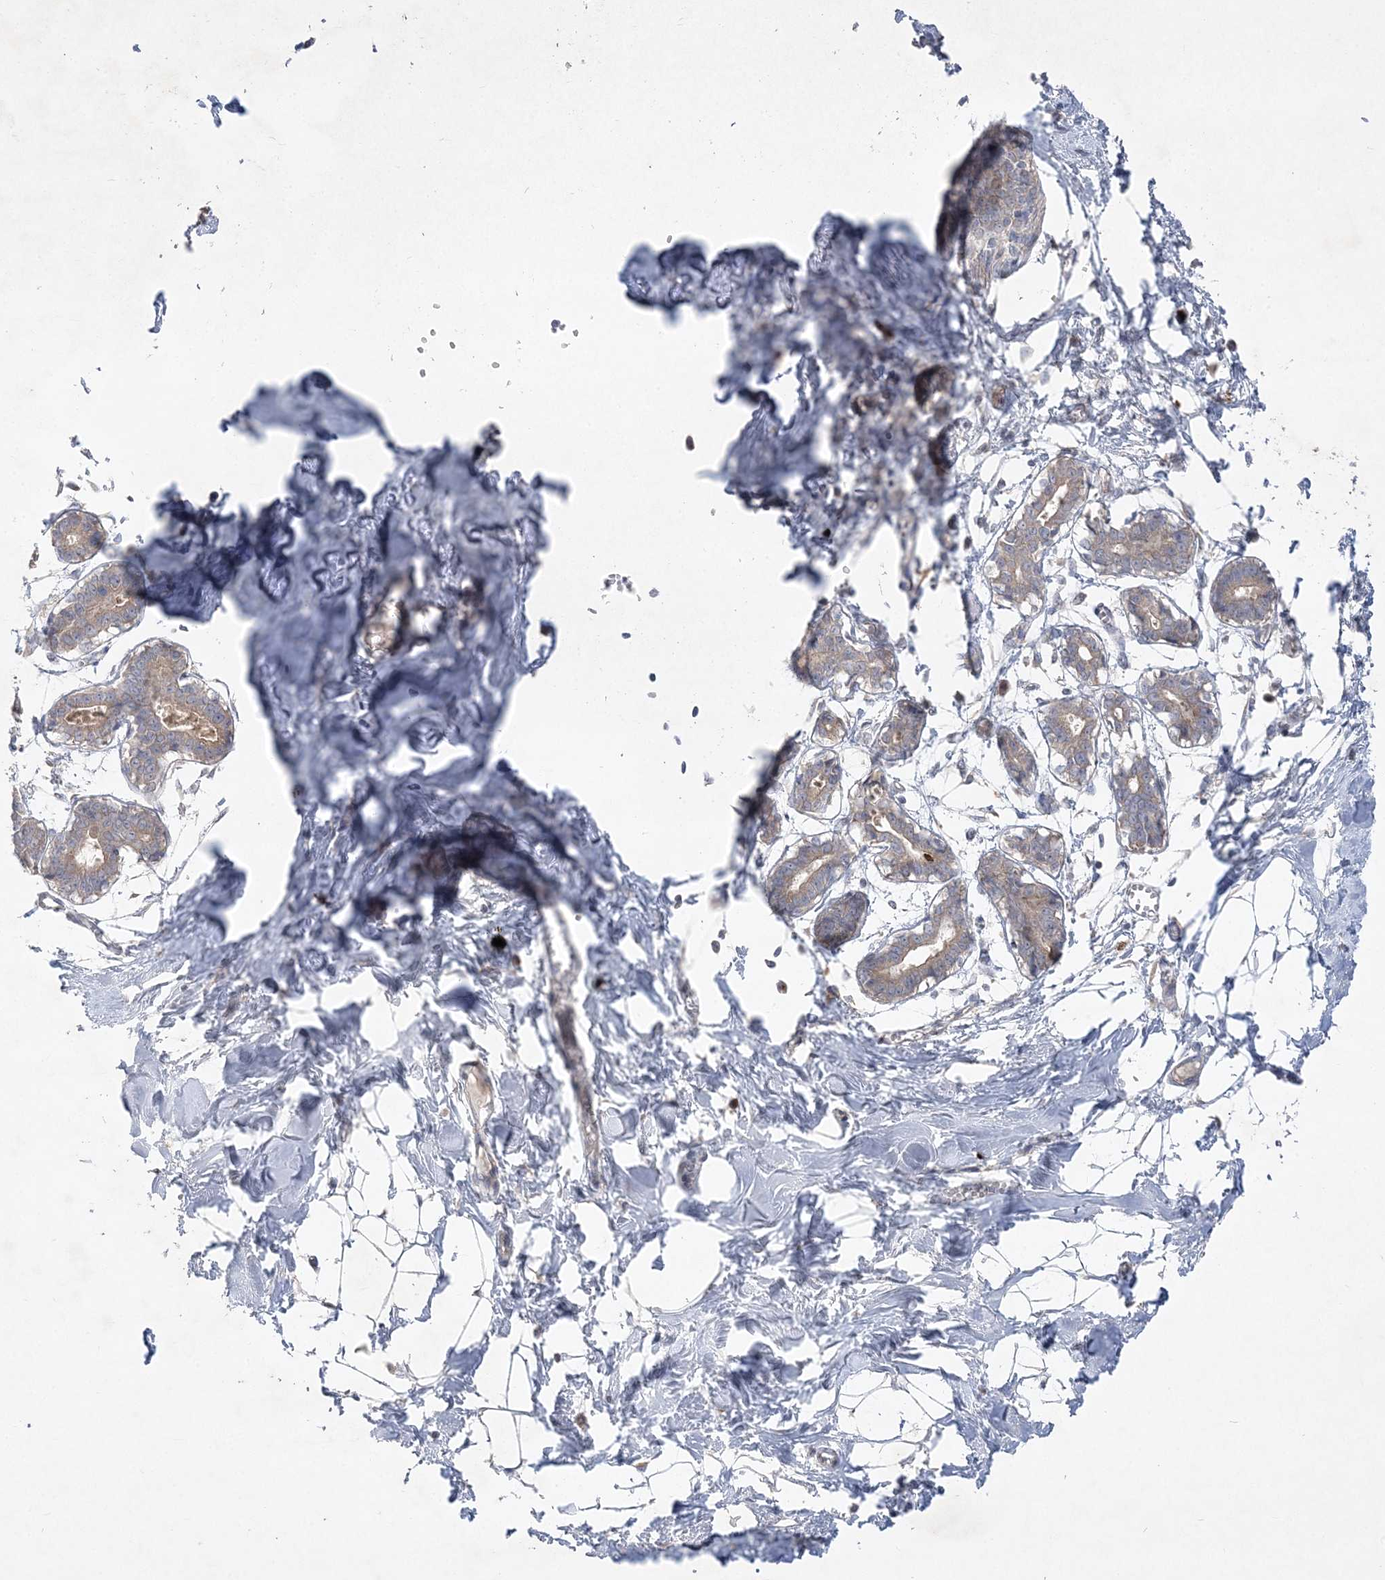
{"staining": {"intensity": "negative", "quantity": "none", "location": "none"}, "tissue": "breast", "cell_type": "Adipocytes", "image_type": "normal", "snomed": [{"axis": "morphology", "description": "Normal tissue, NOS"}, {"axis": "topography", "description": "Breast"}], "caption": "An IHC micrograph of unremarkable breast is shown. There is no staining in adipocytes of breast.", "gene": "CLNK", "patient": {"sex": "female", "age": 27}}